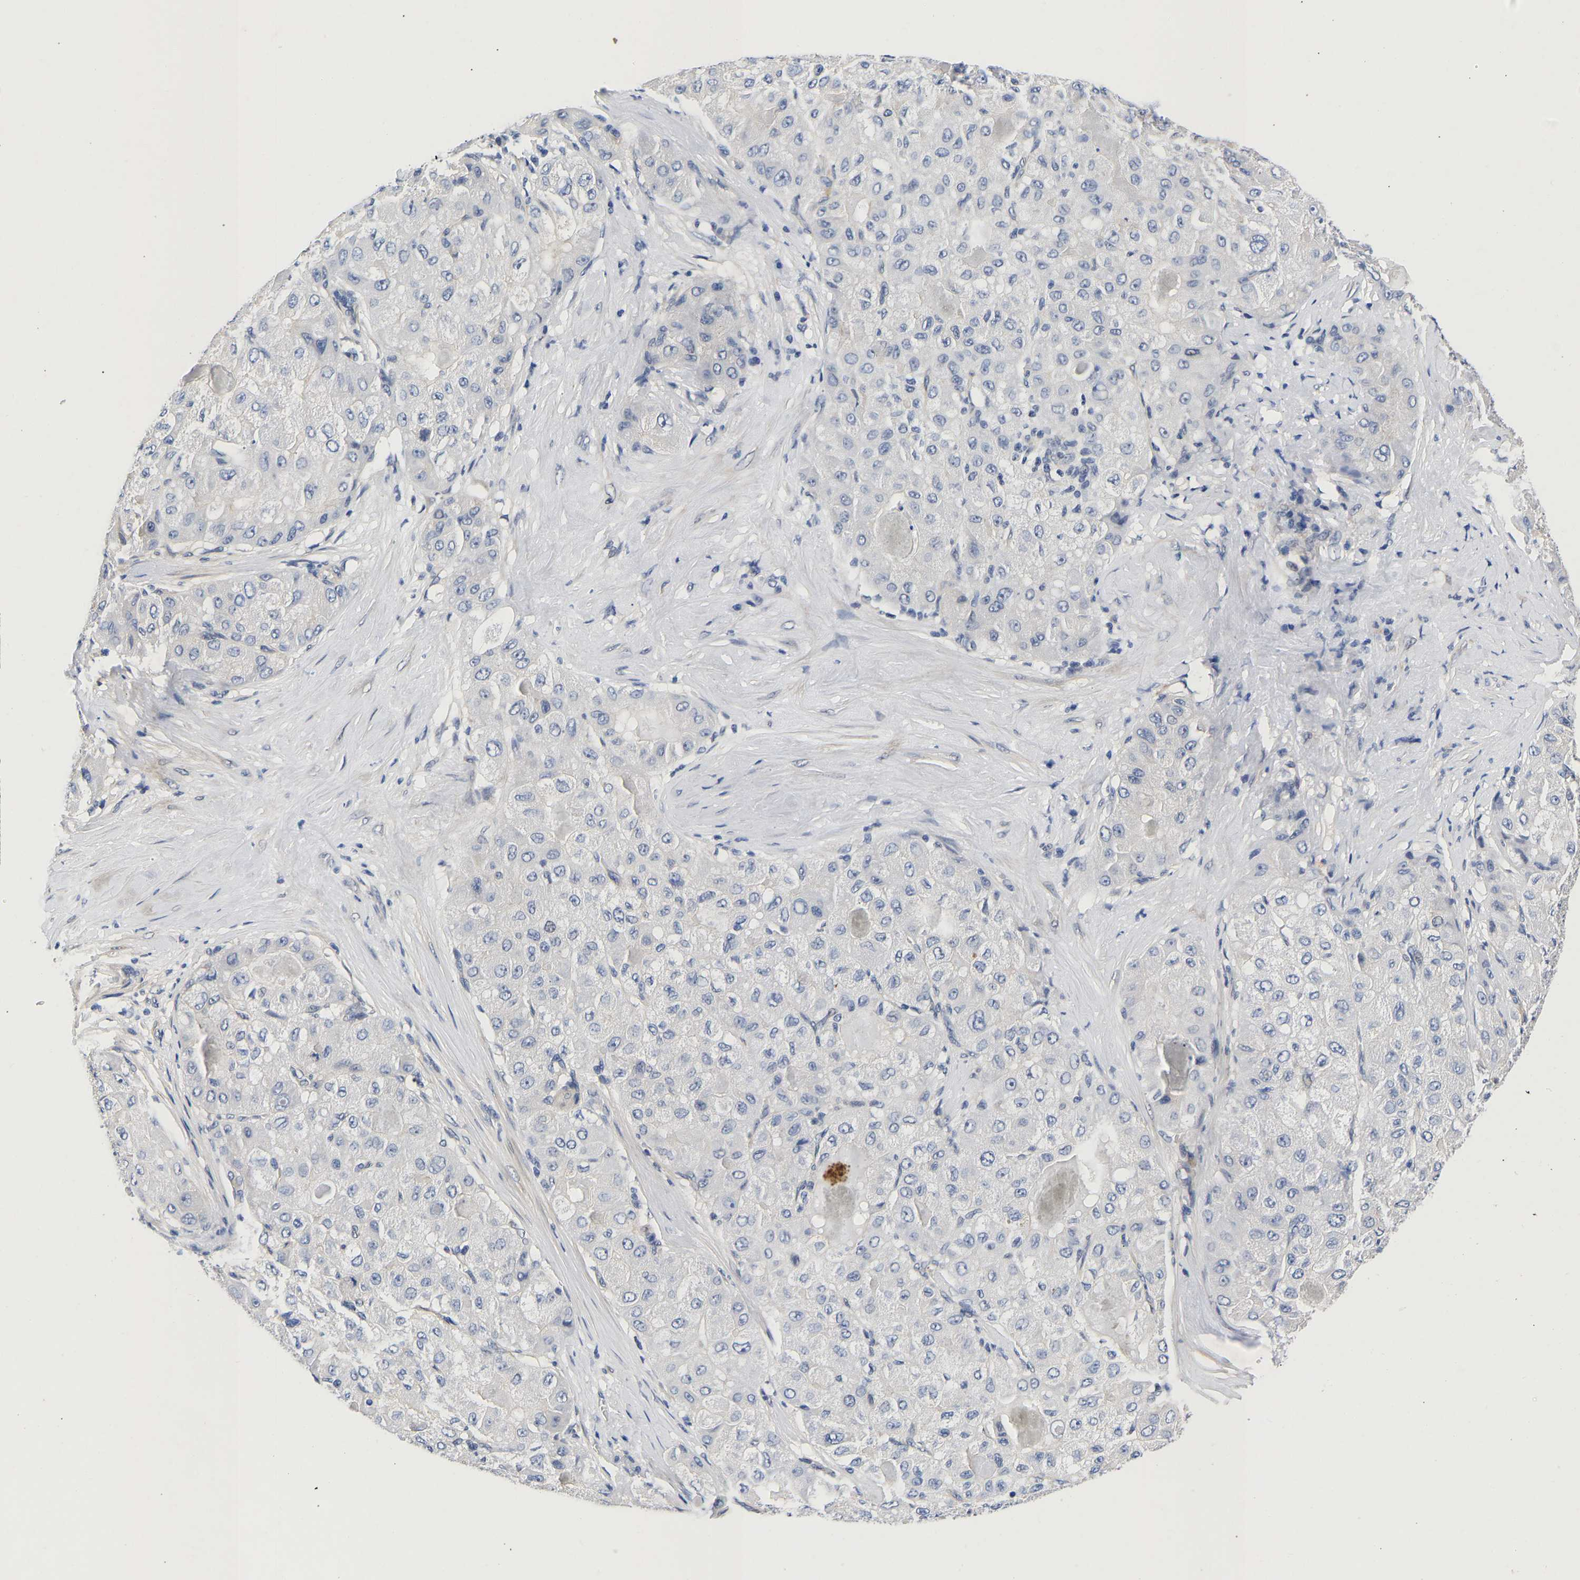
{"staining": {"intensity": "negative", "quantity": "none", "location": "none"}, "tissue": "liver cancer", "cell_type": "Tumor cells", "image_type": "cancer", "snomed": [{"axis": "morphology", "description": "Carcinoma, Hepatocellular, NOS"}, {"axis": "topography", "description": "Liver"}], "caption": "IHC photomicrograph of neoplastic tissue: liver hepatocellular carcinoma stained with DAB (3,3'-diaminobenzidine) displays no significant protein expression in tumor cells.", "gene": "CCDC6", "patient": {"sex": "male", "age": 80}}